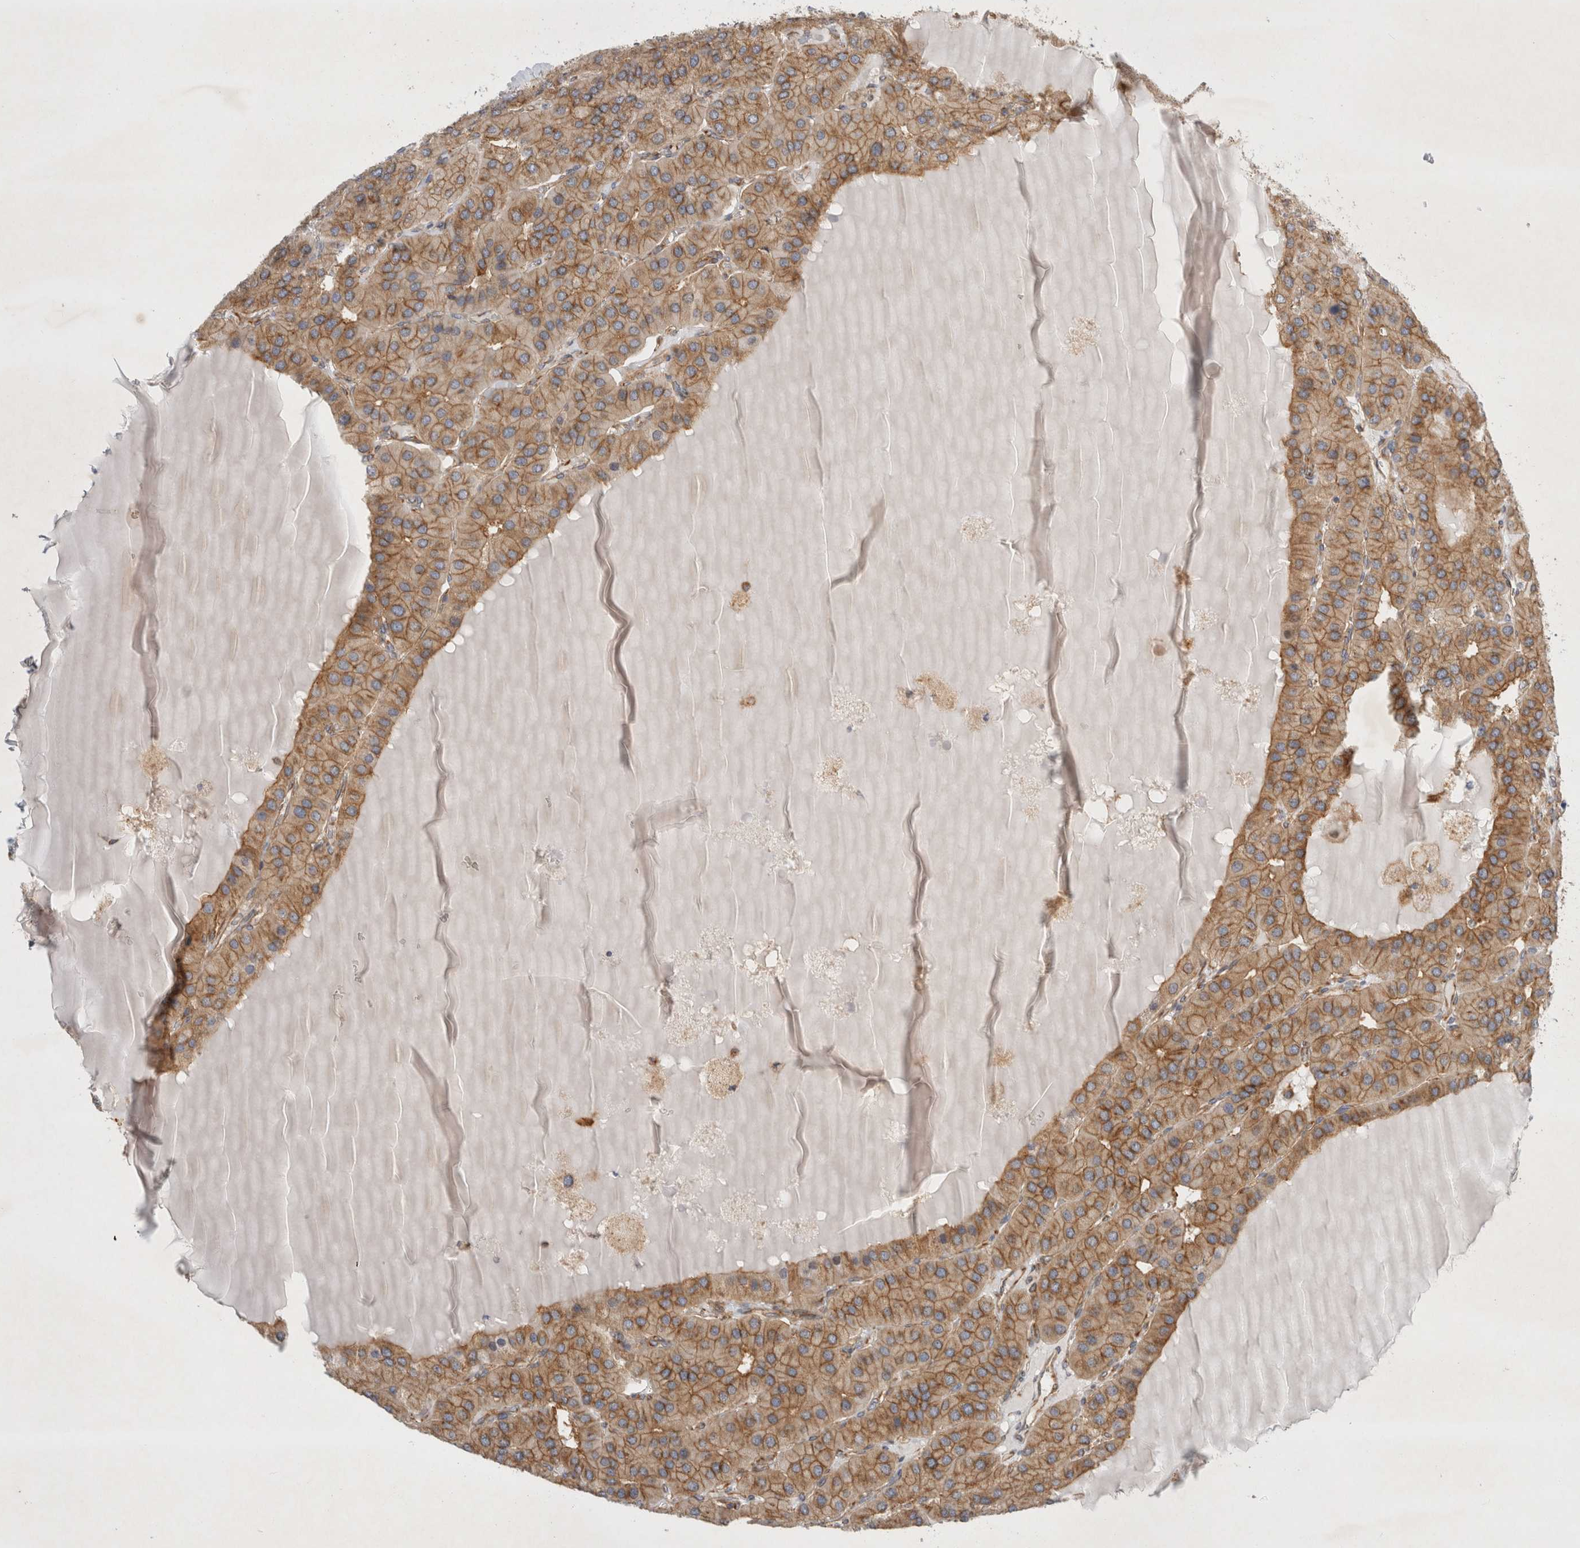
{"staining": {"intensity": "moderate", "quantity": ">75%", "location": "cytoplasmic/membranous"}, "tissue": "parathyroid gland", "cell_type": "Glandular cells", "image_type": "normal", "snomed": [{"axis": "morphology", "description": "Normal tissue, NOS"}, {"axis": "morphology", "description": "Adenoma, NOS"}, {"axis": "topography", "description": "Parathyroid gland"}], "caption": "Parathyroid gland was stained to show a protein in brown. There is medium levels of moderate cytoplasmic/membranous expression in approximately >75% of glandular cells. (DAB IHC with brightfield microscopy, high magnification).", "gene": "GPR150", "patient": {"sex": "female", "age": 86}}